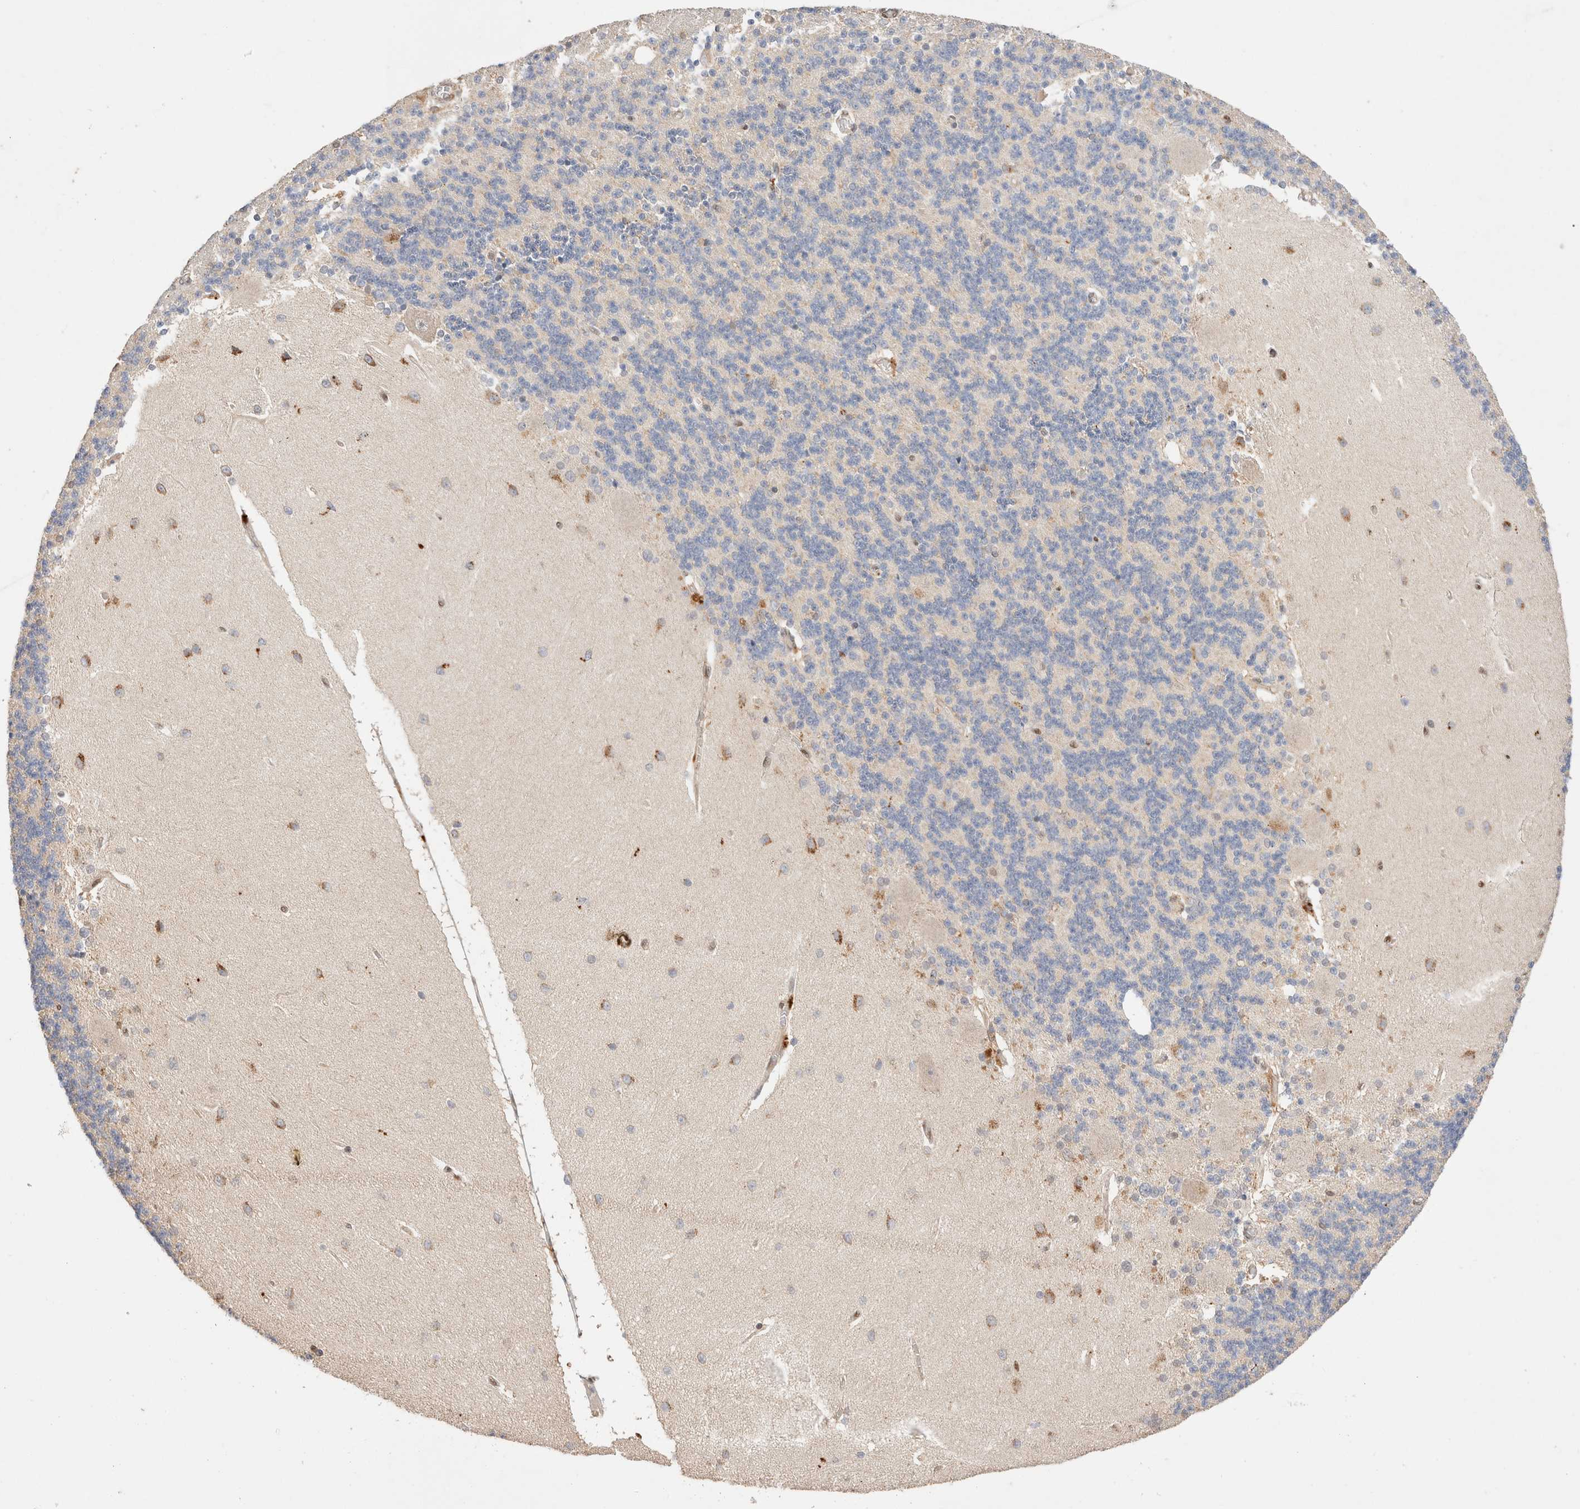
{"staining": {"intensity": "weak", "quantity": "25%-75%", "location": "cytoplasmic/membranous"}, "tissue": "cerebellum", "cell_type": "Cells in granular layer", "image_type": "normal", "snomed": [{"axis": "morphology", "description": "Normal tissue, NOS"}, {"axis": "topography", "description": "Cerebellum"}], "caption": "This micrograph shows normal cerebellum stained with immunohistochemistry to label a protein in brown. The cytoplasmic/membranous of cells in granular layer show weak positivity for the protein. Nuclei are counter-stained blue.", "gene": "RABEPK", "patient": {"sex": "female", "age": 54}}